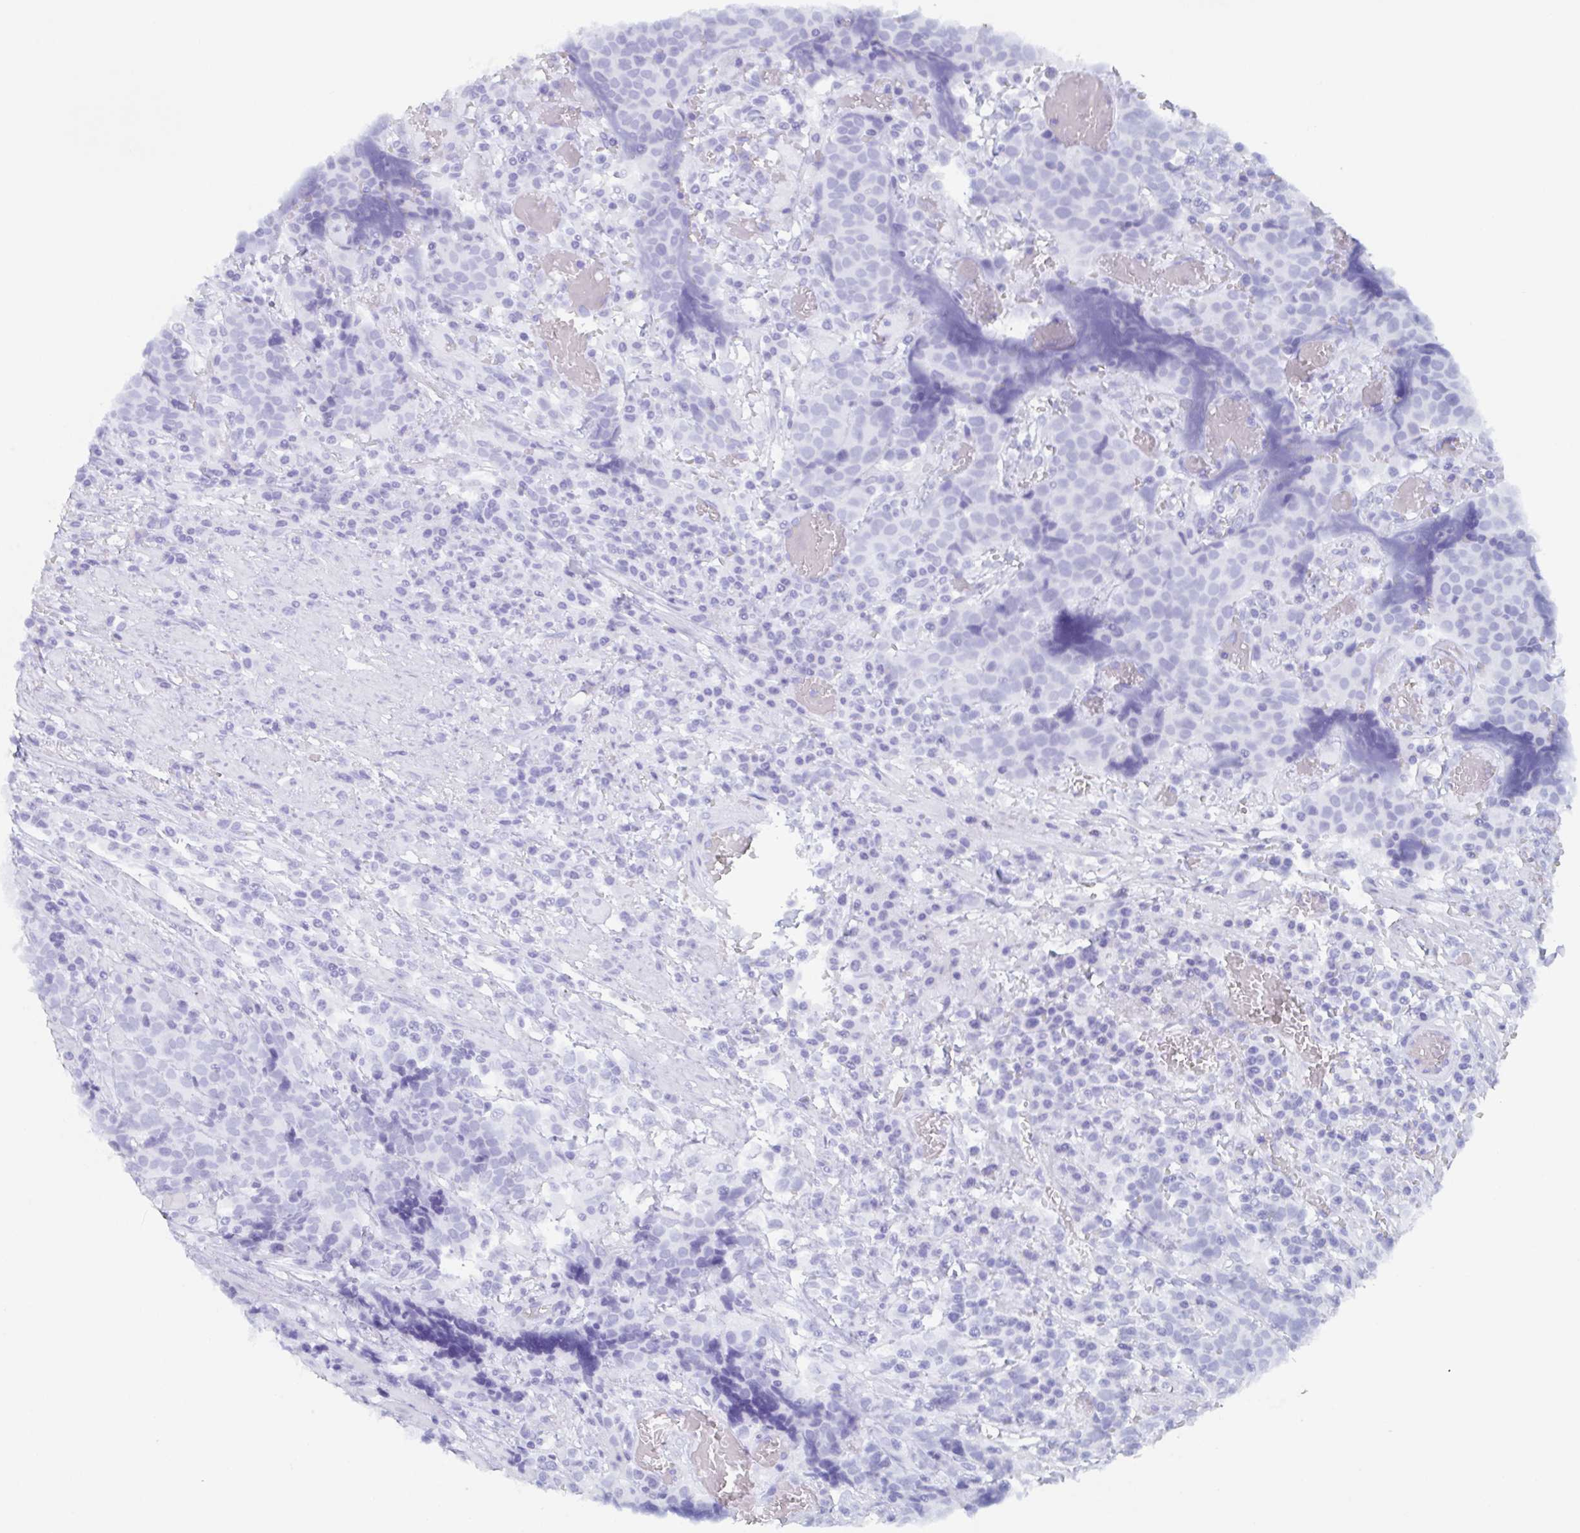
{"staining": {"intensity": "negative", "quantity": "none", "location": "none"}, "tissue": "prostate cancer", "cell_type": "Tumor cells", "image_type": "cancer", "snomed": [{"axis": "morphology", "description": "Adenocarcinoma, High grade"}, {"axis": "topography", "description": "Prostate and seminal vesicle, NOS"}], "caption": "Immunohistochemistry histopathology image of human prostate high-grade adenocarcinoma stained for a protein (brown), which displays no positivity in tumor cells.", "gene": "POU2F3", "patient": {"sex": "male", "age": 60}}